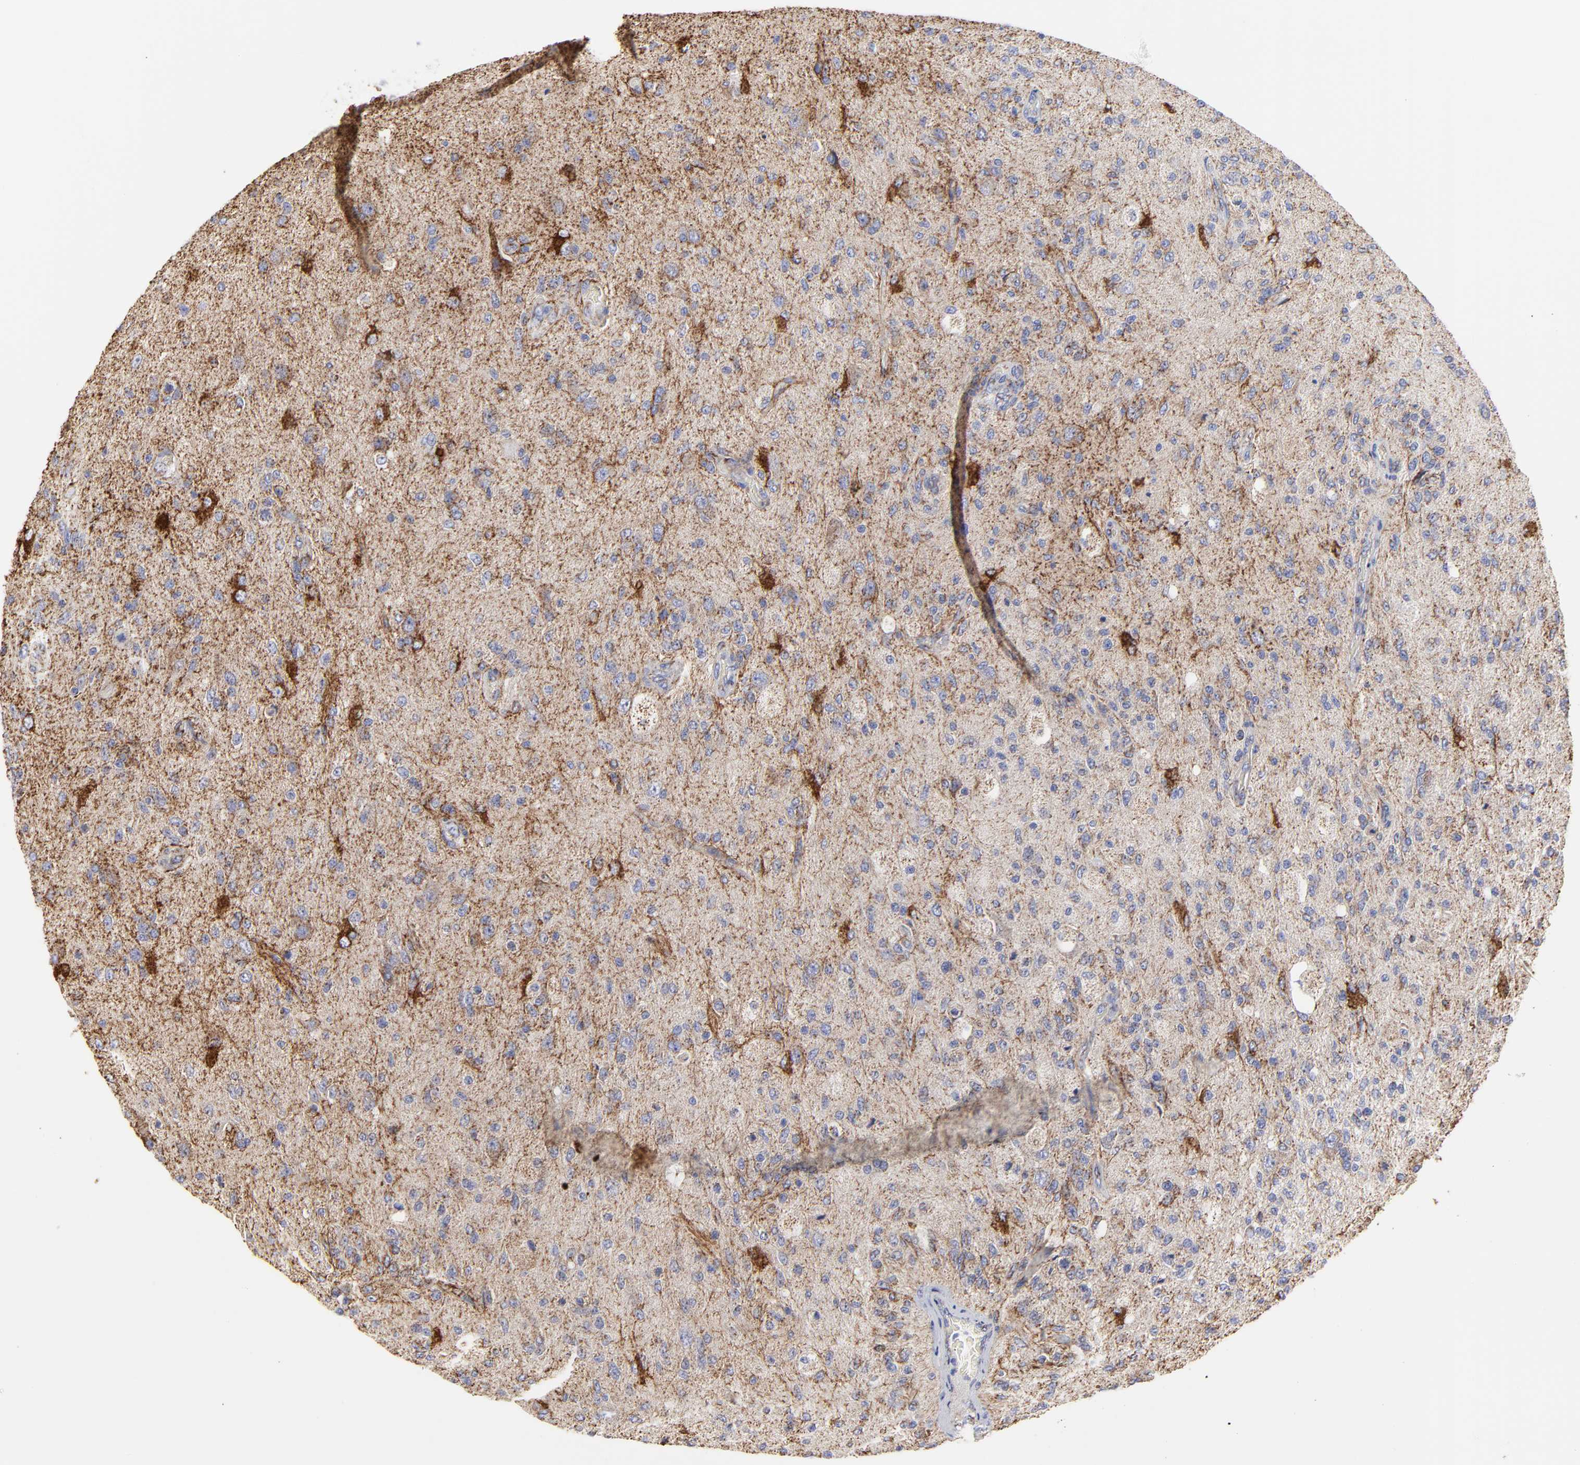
{"staining": {"intensity": "moderate", "quantity": "25%-75%", "location": "cytoplasmic/membranous"}, "tissue": "glioma", "cell_type": "Tumor cells", "image_type": "cancer", "snomed": [{"axis": "morphology", "description": "Normal tissue, NOS"}, {"axis": "morphology", "description": "Glioma, malignant, High grade"}, {"axis": "topography", "description": "Cerebral cortex"}], "caption": "DAB immunohistochemical staining of glioma reveals moderate cytoplasmic/membranous protein expression in about 25%-75% of tumor cells.", "gene": "PINK1", "patient": {"sex": "male", "age": 77}}